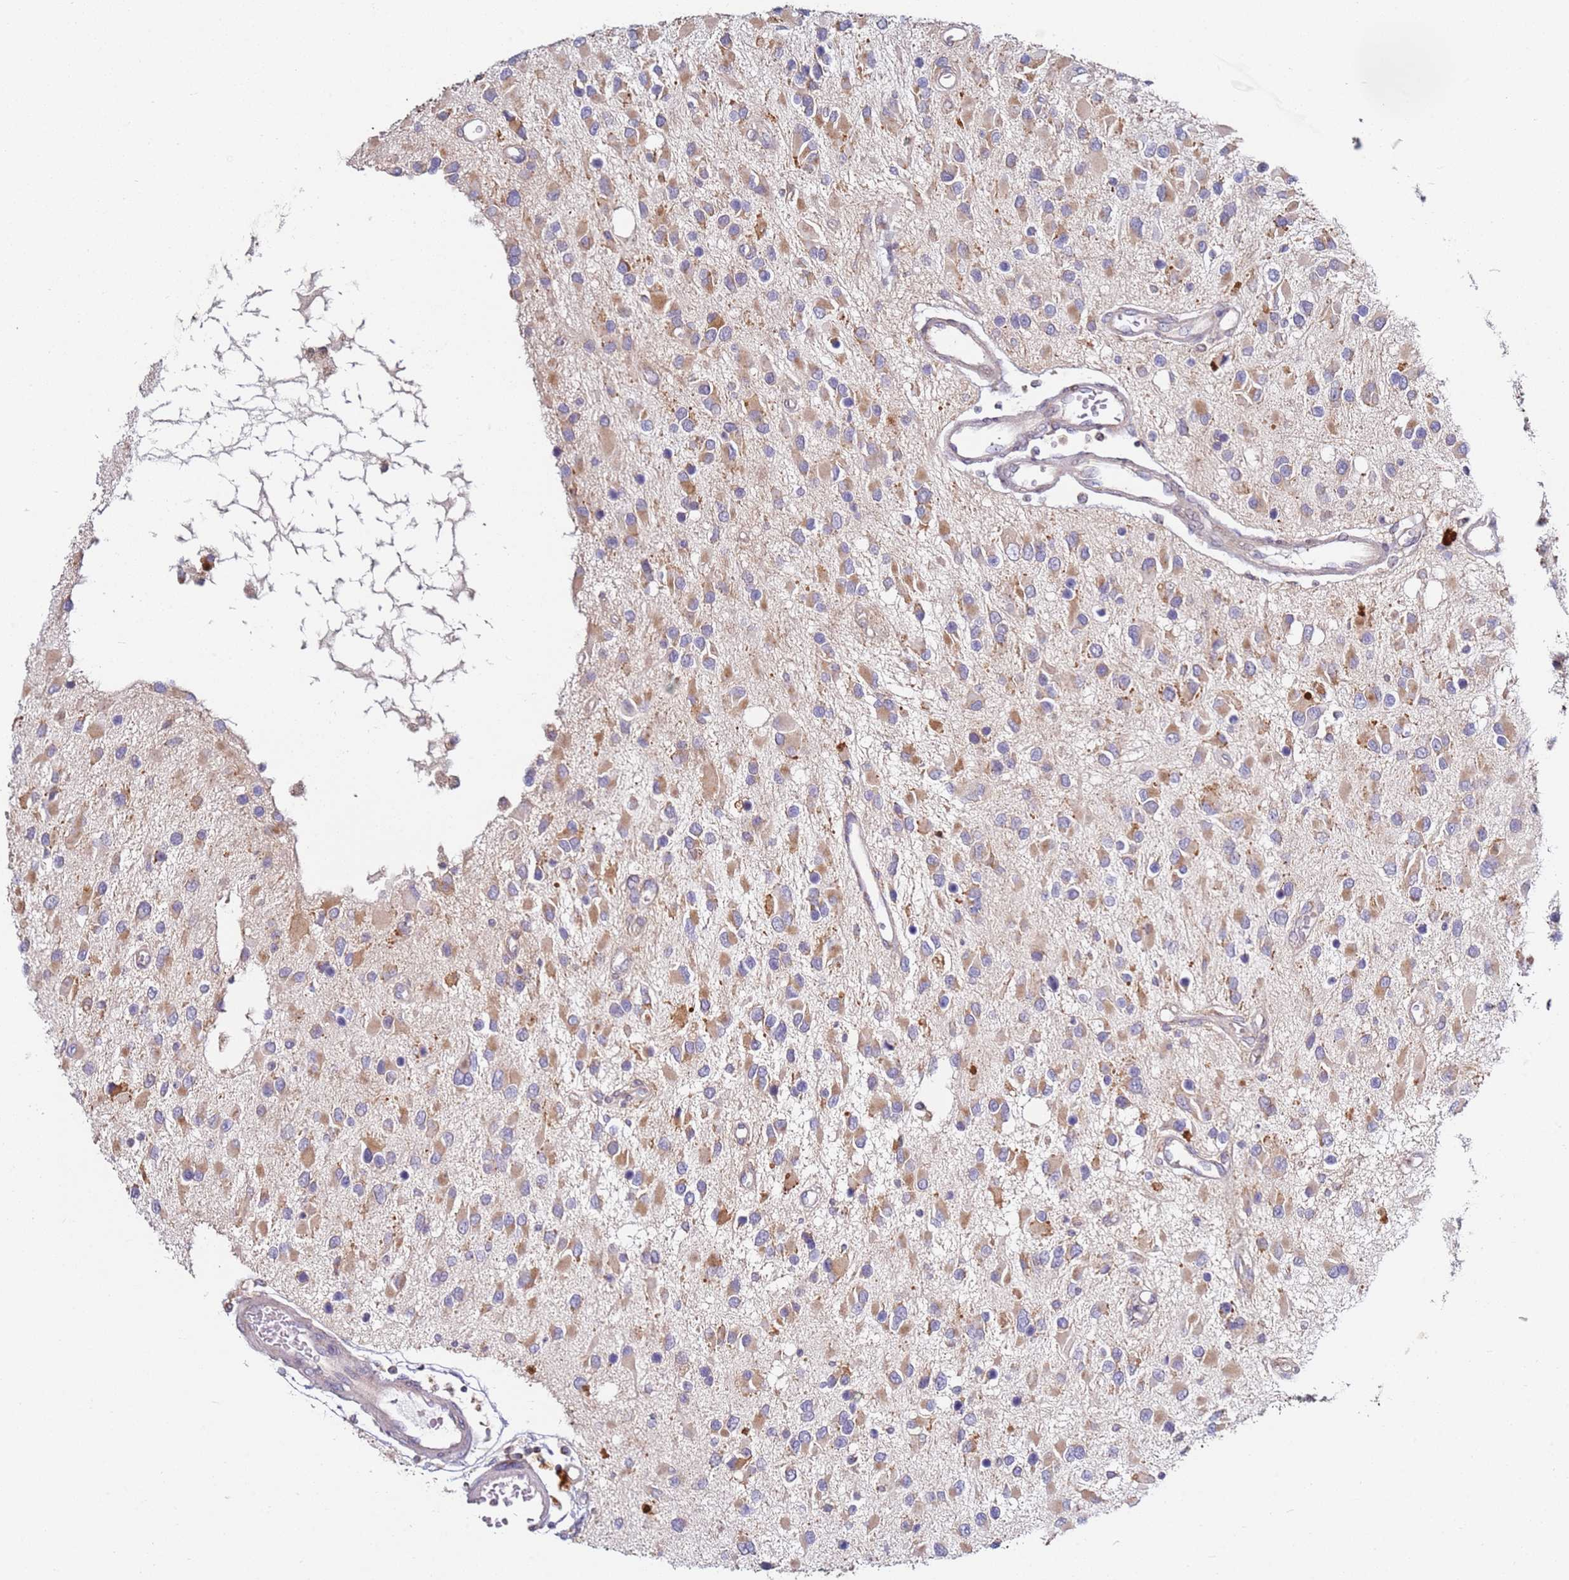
{"staining": {"intensity": "moderate", "quantity": ">75%", "location": "cytoplasmic/membranous"}, "tissue": "glioma", "cell_type": "Tumor cells", "image_type": "cancer", "snomed": [{"axis": "morphology", "description": "Glioma, malignant, High grade"}, {"axis": "topography", "description": "Brain"}], "caption": "A histopathology image of human glioma stained for a protein reveals moderate cytoplasmic/membranous brown staining in tumor cells.", "gene": "CNOT9", "patient": {"sex": "male", "age": 53}}